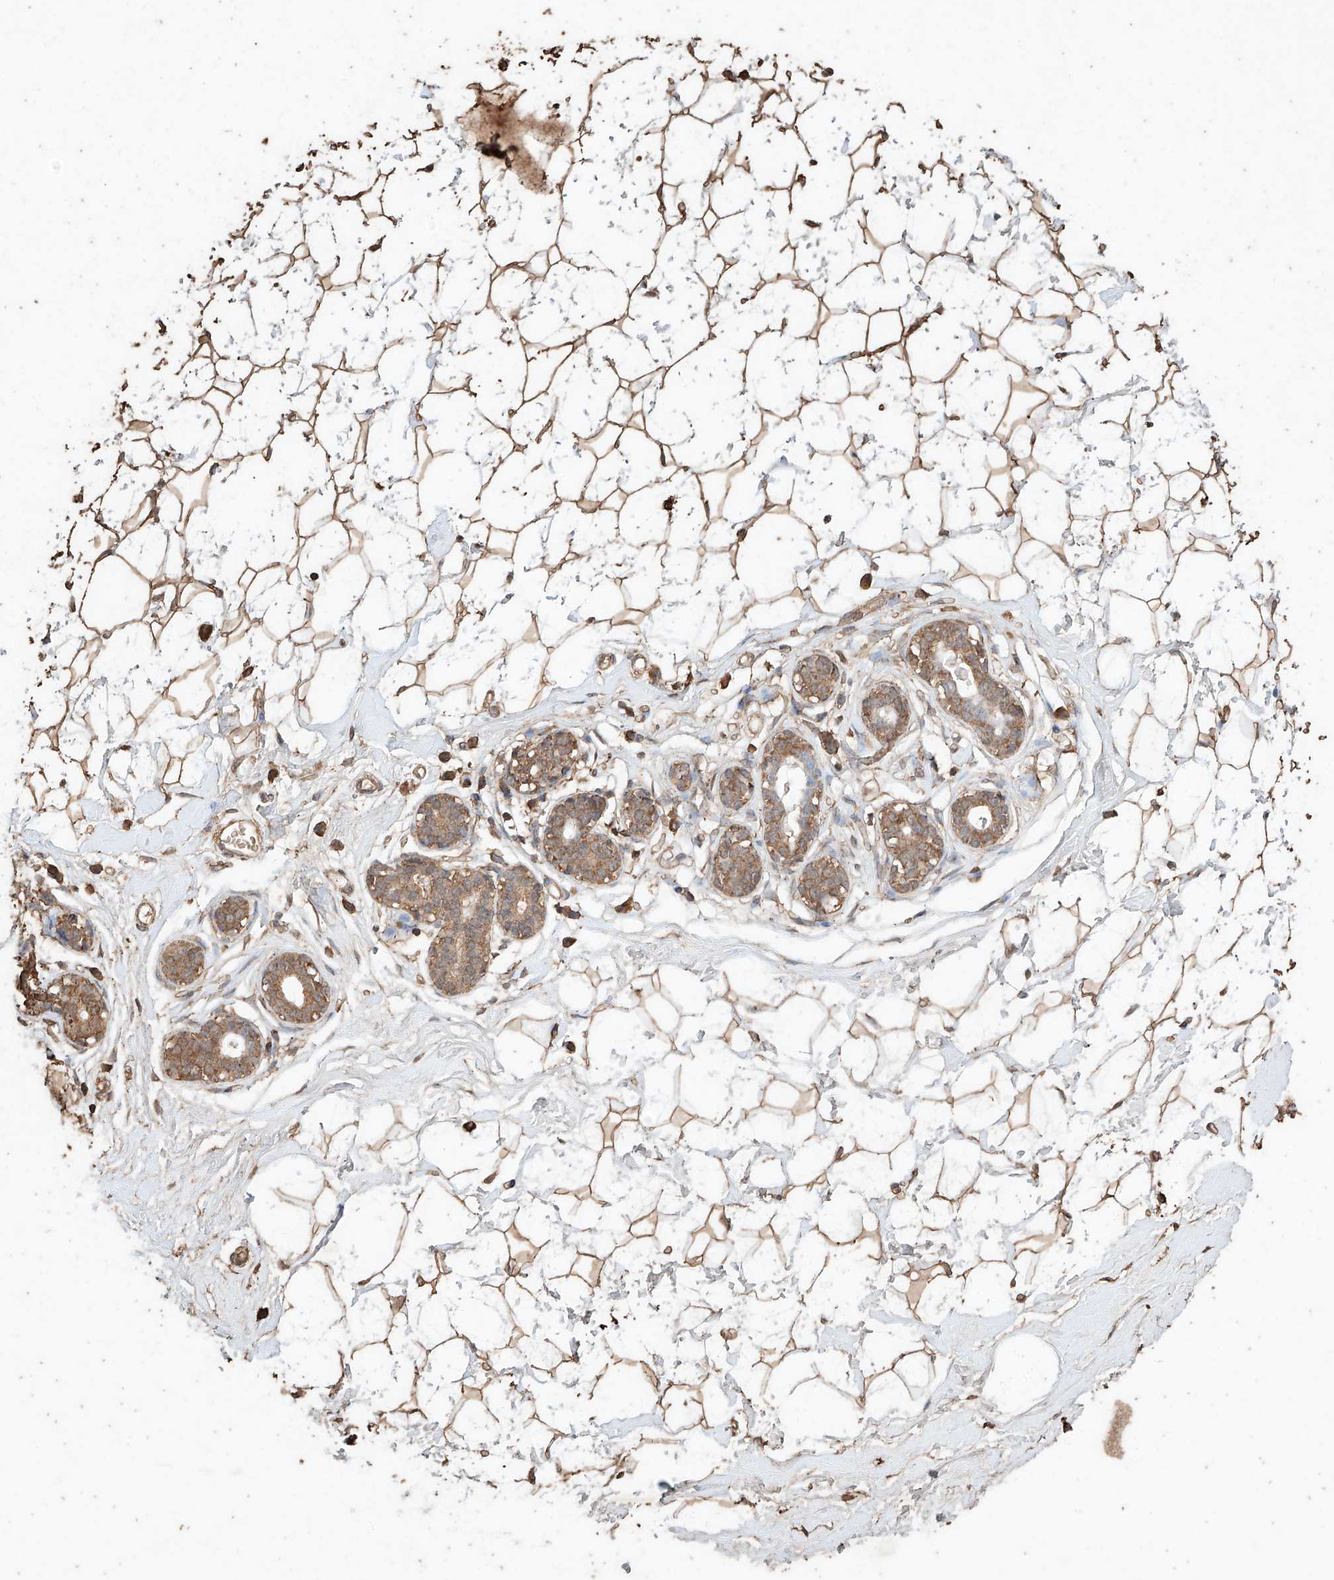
{"staining": {"intensity": "strong", "quantity": ">75%", "location": "cytoplasmic/membranous"}, "tissue": "breast", "cell_type": "Adipocytes", "image_type": "normal", "snomed": [{"axis": "morphology", "description": "Normal tissue, NOS"}, {"axis": "morphology", "description": "Adenoma, NOS"}, {"axis": "topography", "description": "Breast"}], "caption": "An image of human breast stained for a protein shows strong cytoplasmic/membranous brown staining in adipocytes.", "gene": "M6PR", "patient": {"sex": "female", "age": 23}}